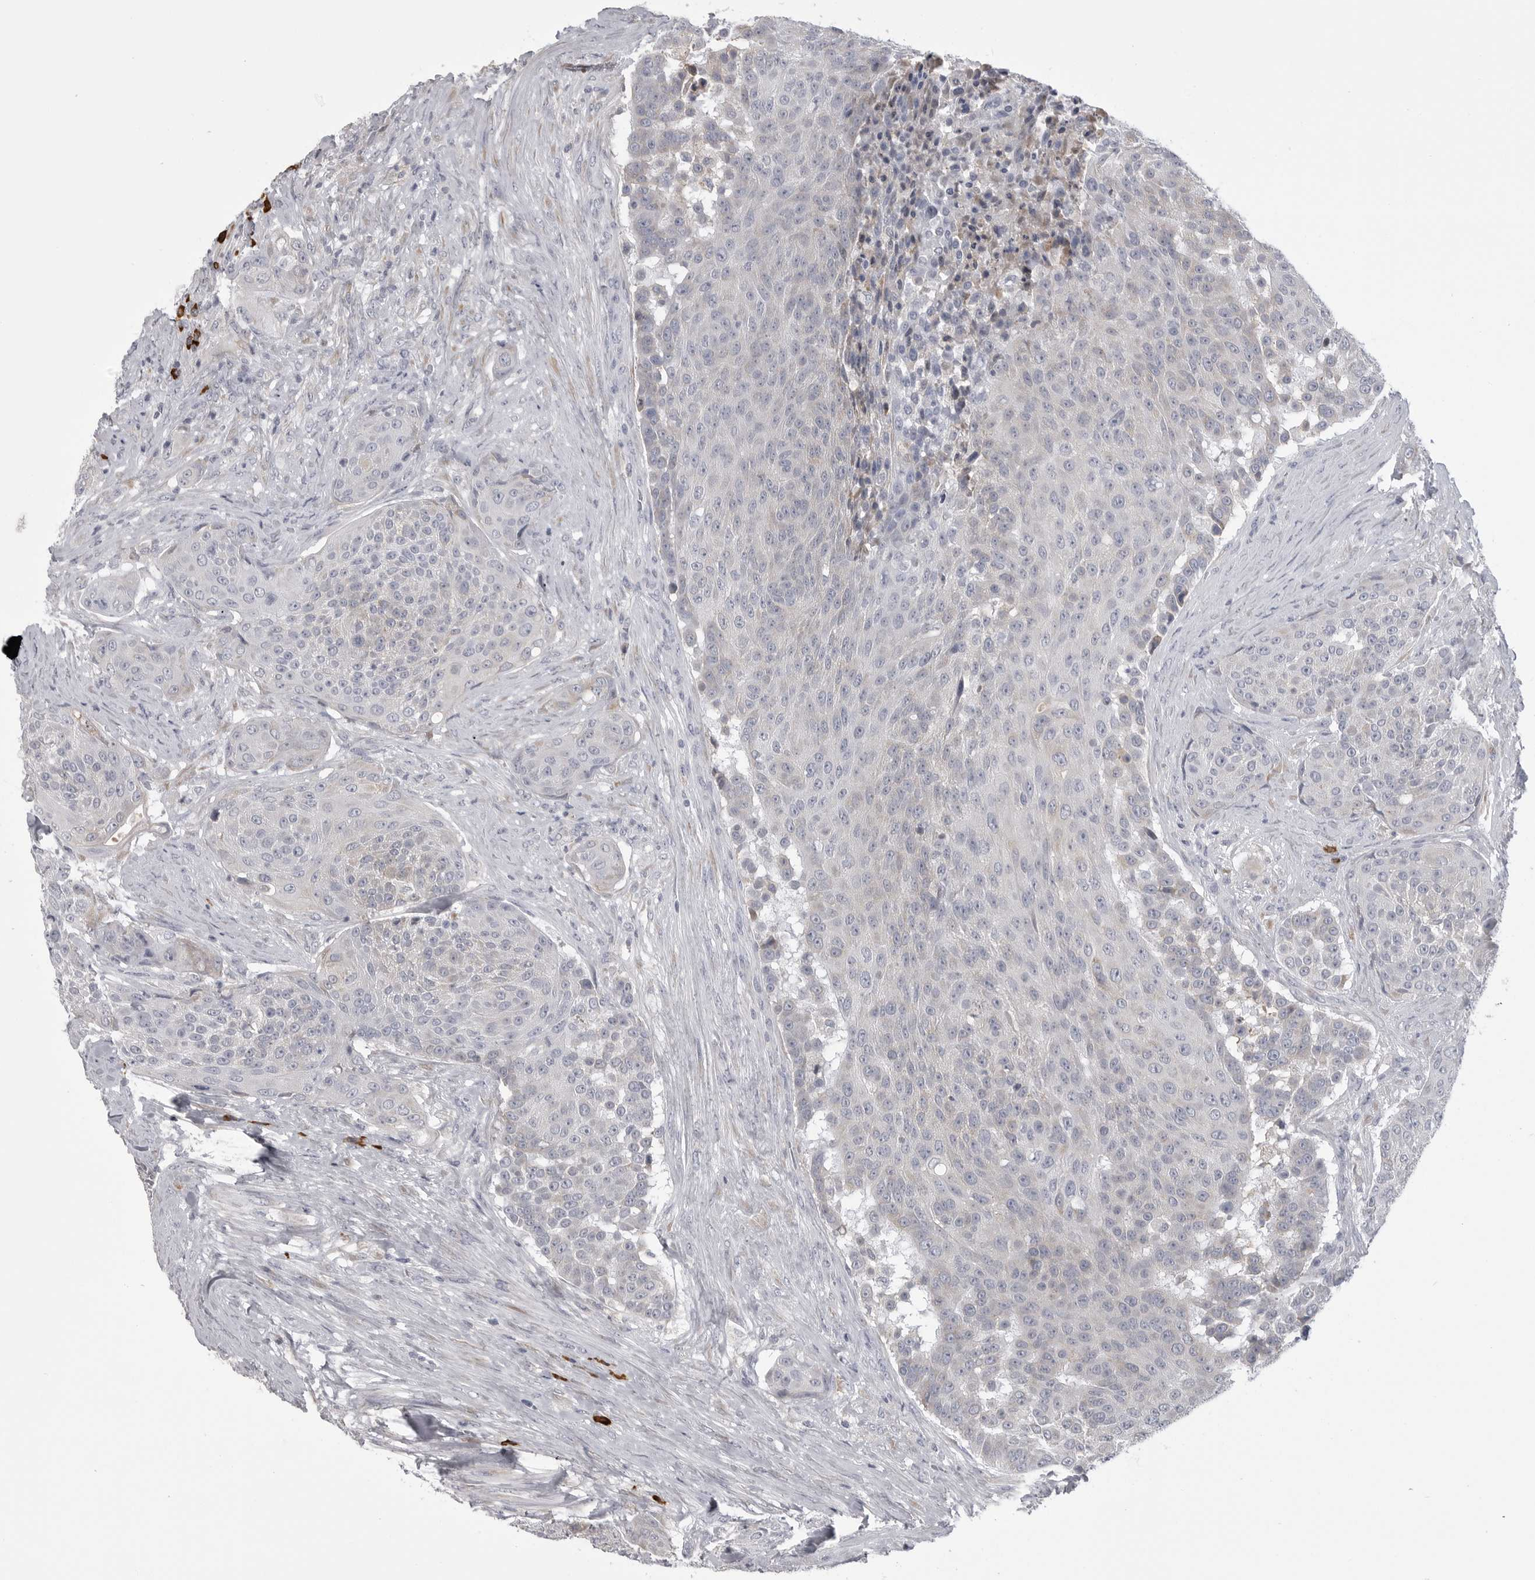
{"staining": {"intensity": "negative", "quantity": "none", "location": "none"}, "tissue": "urothelial cancer", "cell_type": "Tumor cells", "image_type": "cancer", "snomed": [{"axis": "morphology", "description": "Urothelial carcinoma, High grade"}, {"axis": "topography", "description": "Urinary bladder"}], "caption": "Immunohistochemical staining of urothelial cancer demonstrates no significant positivity in tumor cells. (Stains: DAB immunohistochemistry (IHC) with hematoxylin counter stain, Microscopy: brightfield microscopy at high magnification).", "gene": "FKBP2", "patient": {"sex": "female", "age": 63}}